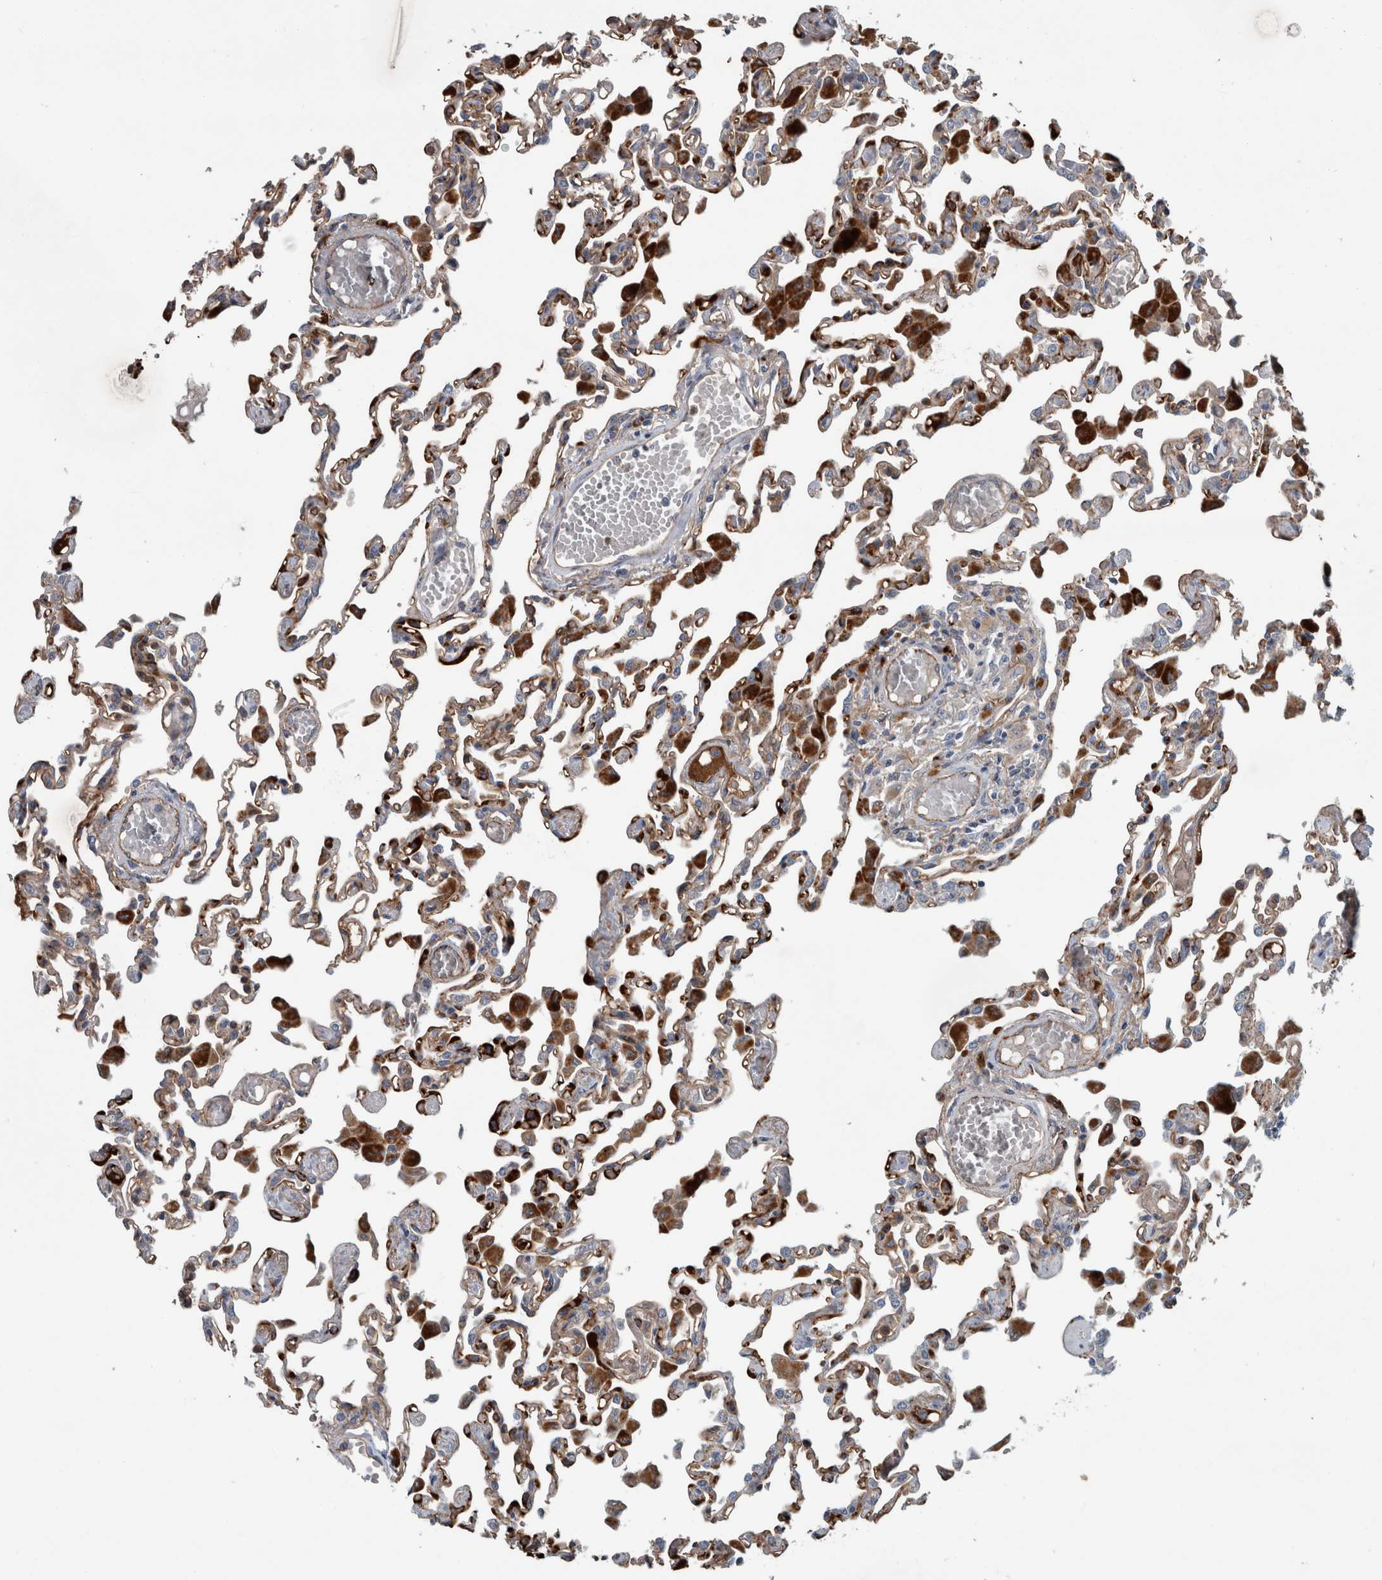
{"staining": {"intensity": "strong", "quantity": "25%-75%", "location": "cytoplasmic/membranous,nuclear"}, "tissue": "lung", "cell_type": "Alveolar cells", "image_type": "normal", "snomed": [{"axis": "morphology", "description": "Normal tissue, NOS"}, {"axis": "topography", "description": "Bronchus"}, {"axis": "topography", "description": "Lung"}], "caption": "Protein analysis of unremarkable lung demonstrates strong cytoplasmic/membranous,nuclear expression in approximately 25%-75% of alveolar cells.", "gene": "GLT8D2", "patient": {"sex": "female", "age": 49}}